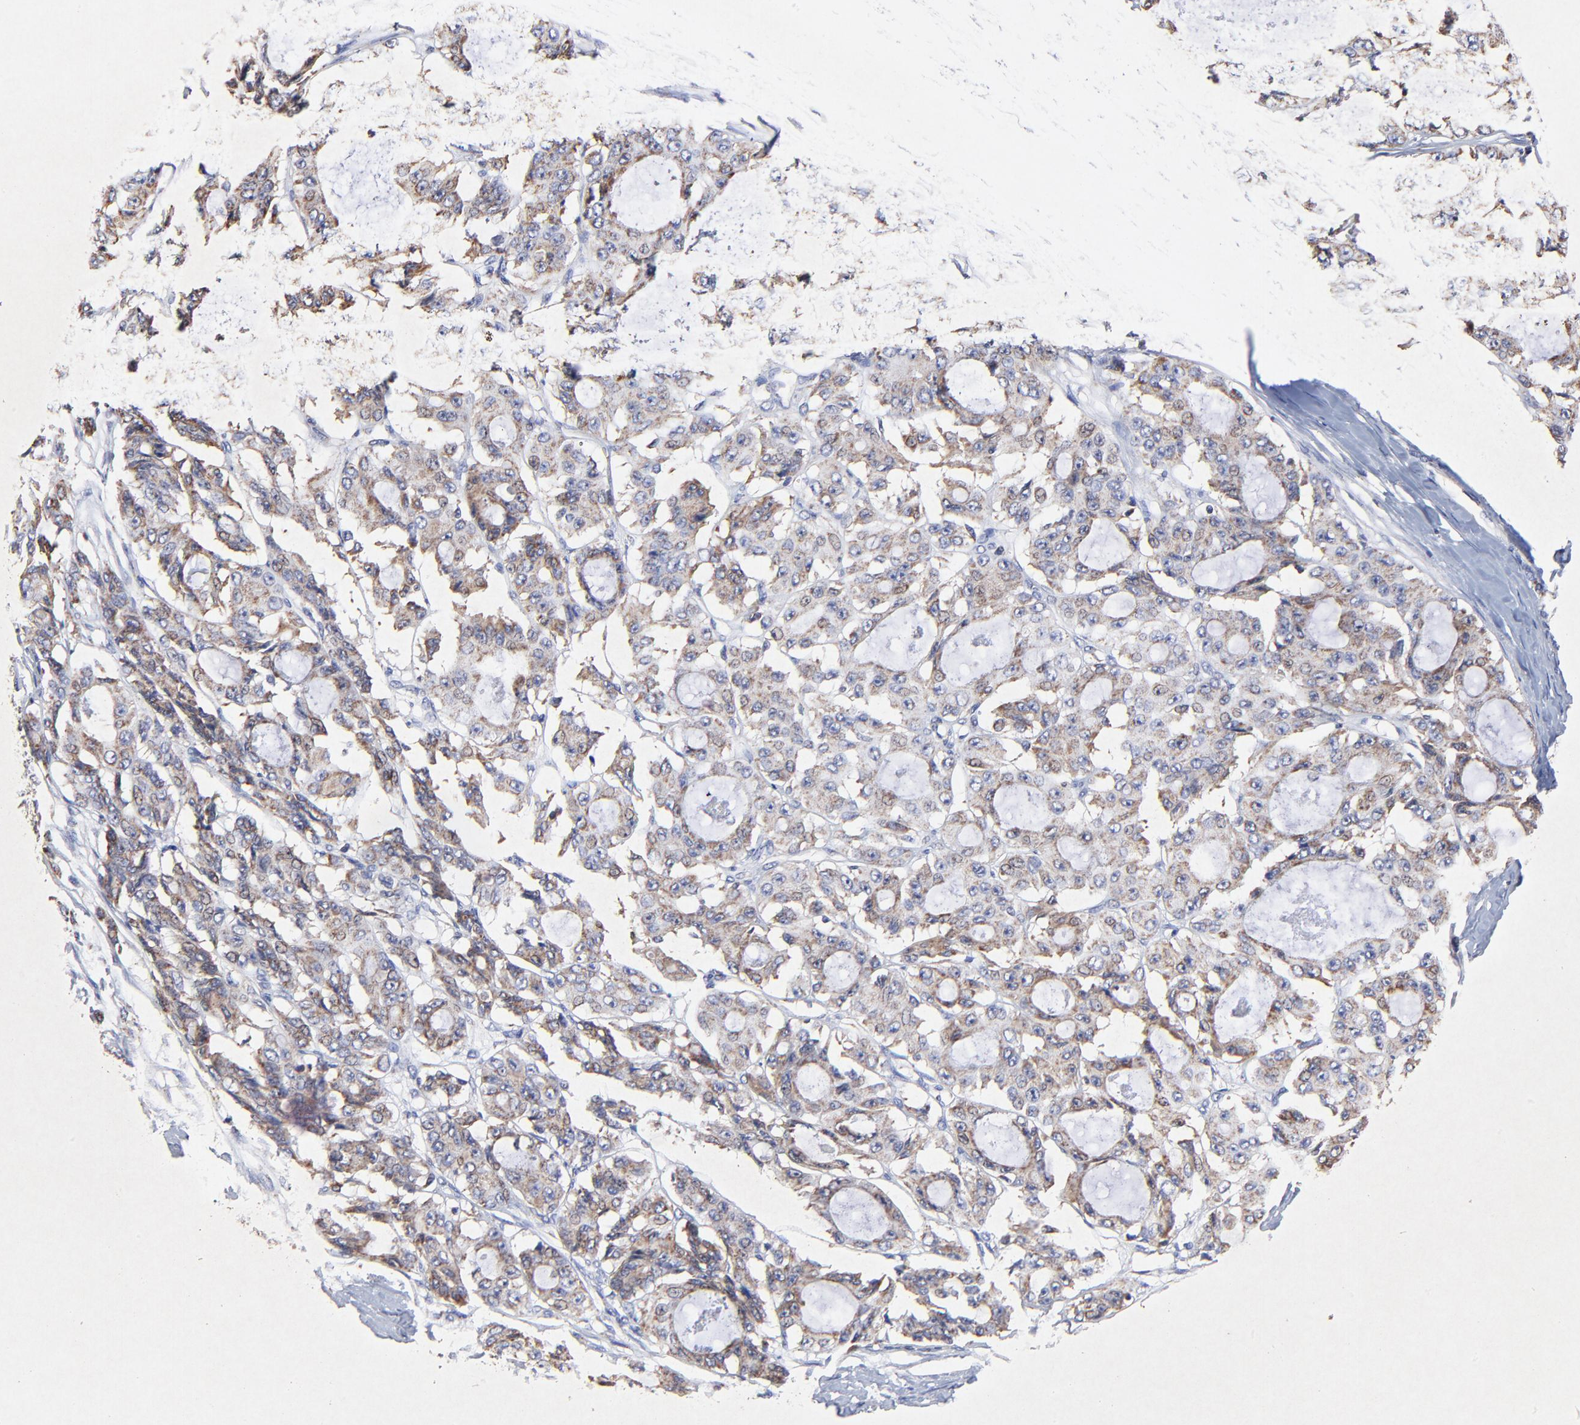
{"staining": {"intensity": "moderate", "quantity": ">75%", "location": "cytoplasmic/membranous"}, "tissue": "ovarian cancer", "cell_type": "Tumor cells", "image_type": "cancer", "snomed": [{"axis": "morphology", "description": "Carcinoma, endometroid"}, {"axis": "topography", "description": "Ovary"}], "caption": "Brown immunohistochemical staining in human ovarian endometroid carcinoma shows moderate cytoplasmic/membranous positivity in approximately >75% of tumor cells.", "gene": "SSBP1", "patient": {"sex": "female", "age": 61}}